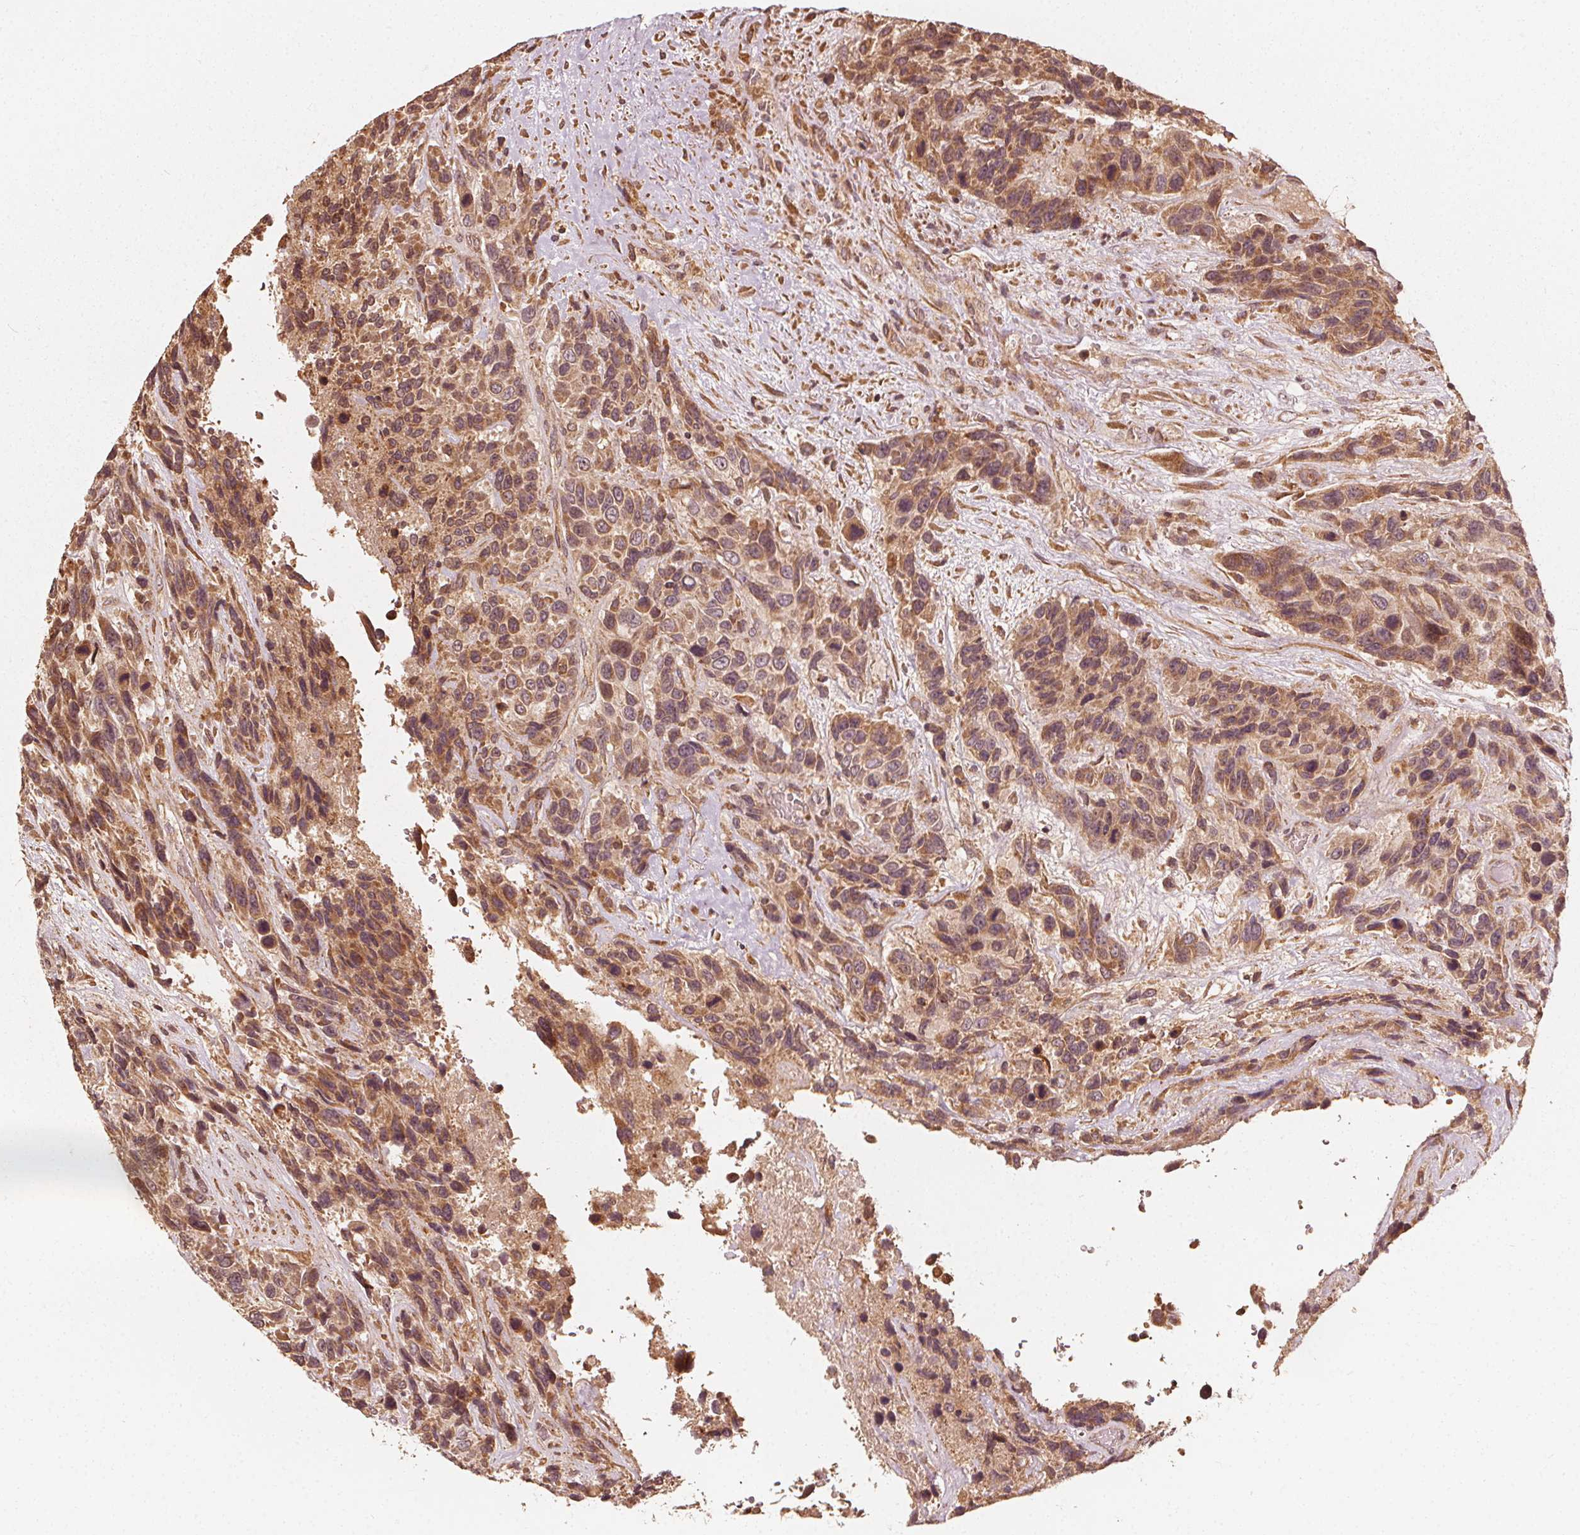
{"staining": {"intensity": "moderate", "quantity": ">75%", "location": "cytoplasmic/membranous,nuclear"}, "tissue": "urothelial cancer", "cell_type": "Tumor cells", "image_type": "cancer", "snomed": [{"axis": "morphology", "description": "Urothelial carcinoma, High grade"}, {"axis": "topography", "description": "Urinary bladder"}], "caption": "There is medium levels of moderate cytoplasmic/membranous and nuclear staining in tumor cells of urothelial cancer, as demonstrated by immunohistochemical staining (brown color).", "gene": "NPC1", "patient": {"sex": "female", "age": 70}}